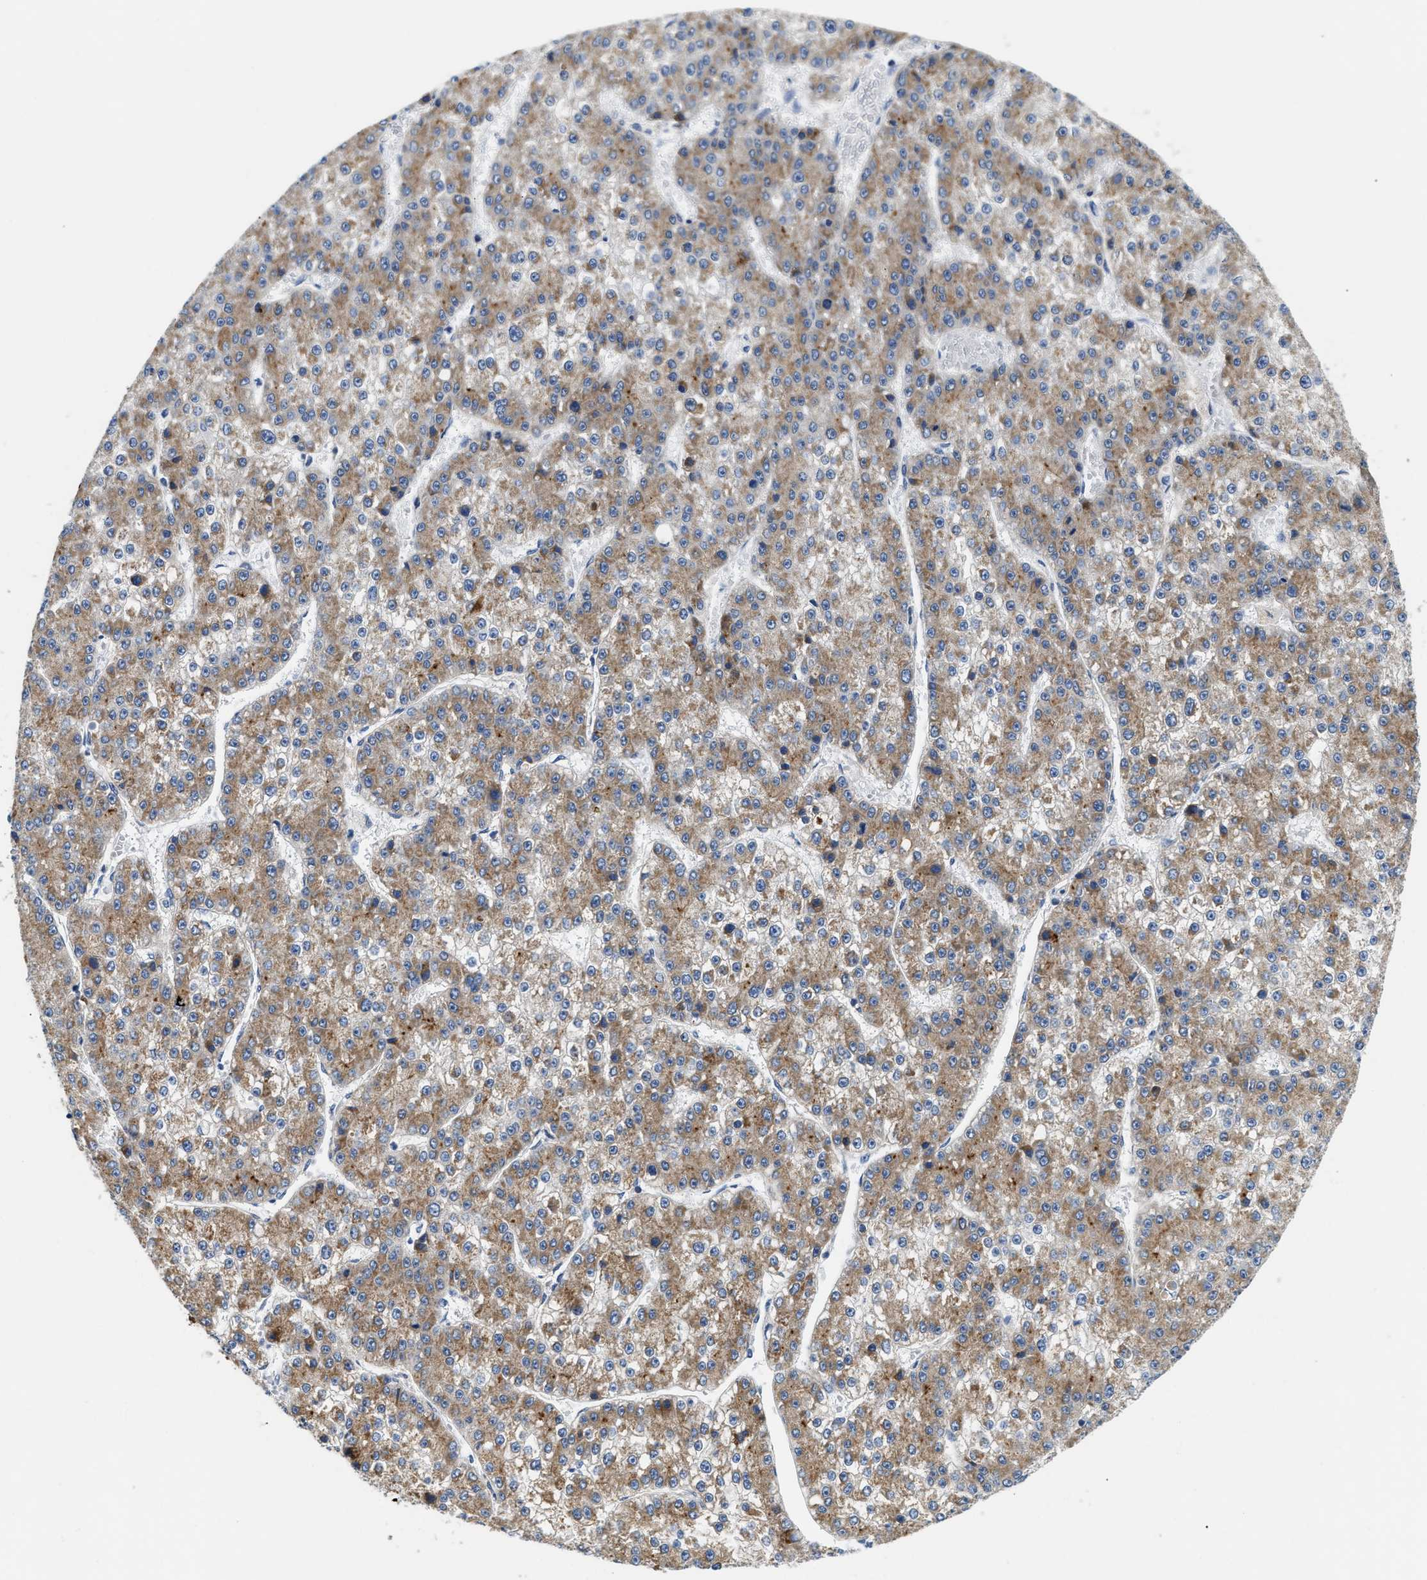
{"staining": {"intensity": "strong", "quantity": "<25%", "location": "cytoplasmic/membranous"}, "tissue": "liver cancer", "cell_type": "Tumor cells", "image_type": "cancer", "snomed": [{"axis": "morphology", "description": "Carcinoma, Hepatocellular, NOS"}, {"axis": "topography", "description": "Liver"}], "caption": "The image exhibits staining of liver cancer, revealing strong cytoplasmic/membranous protein positivity (brown color) within tumor cells.", "gene": "CCM2", "patient": {"sex": "female", "age": 73}}